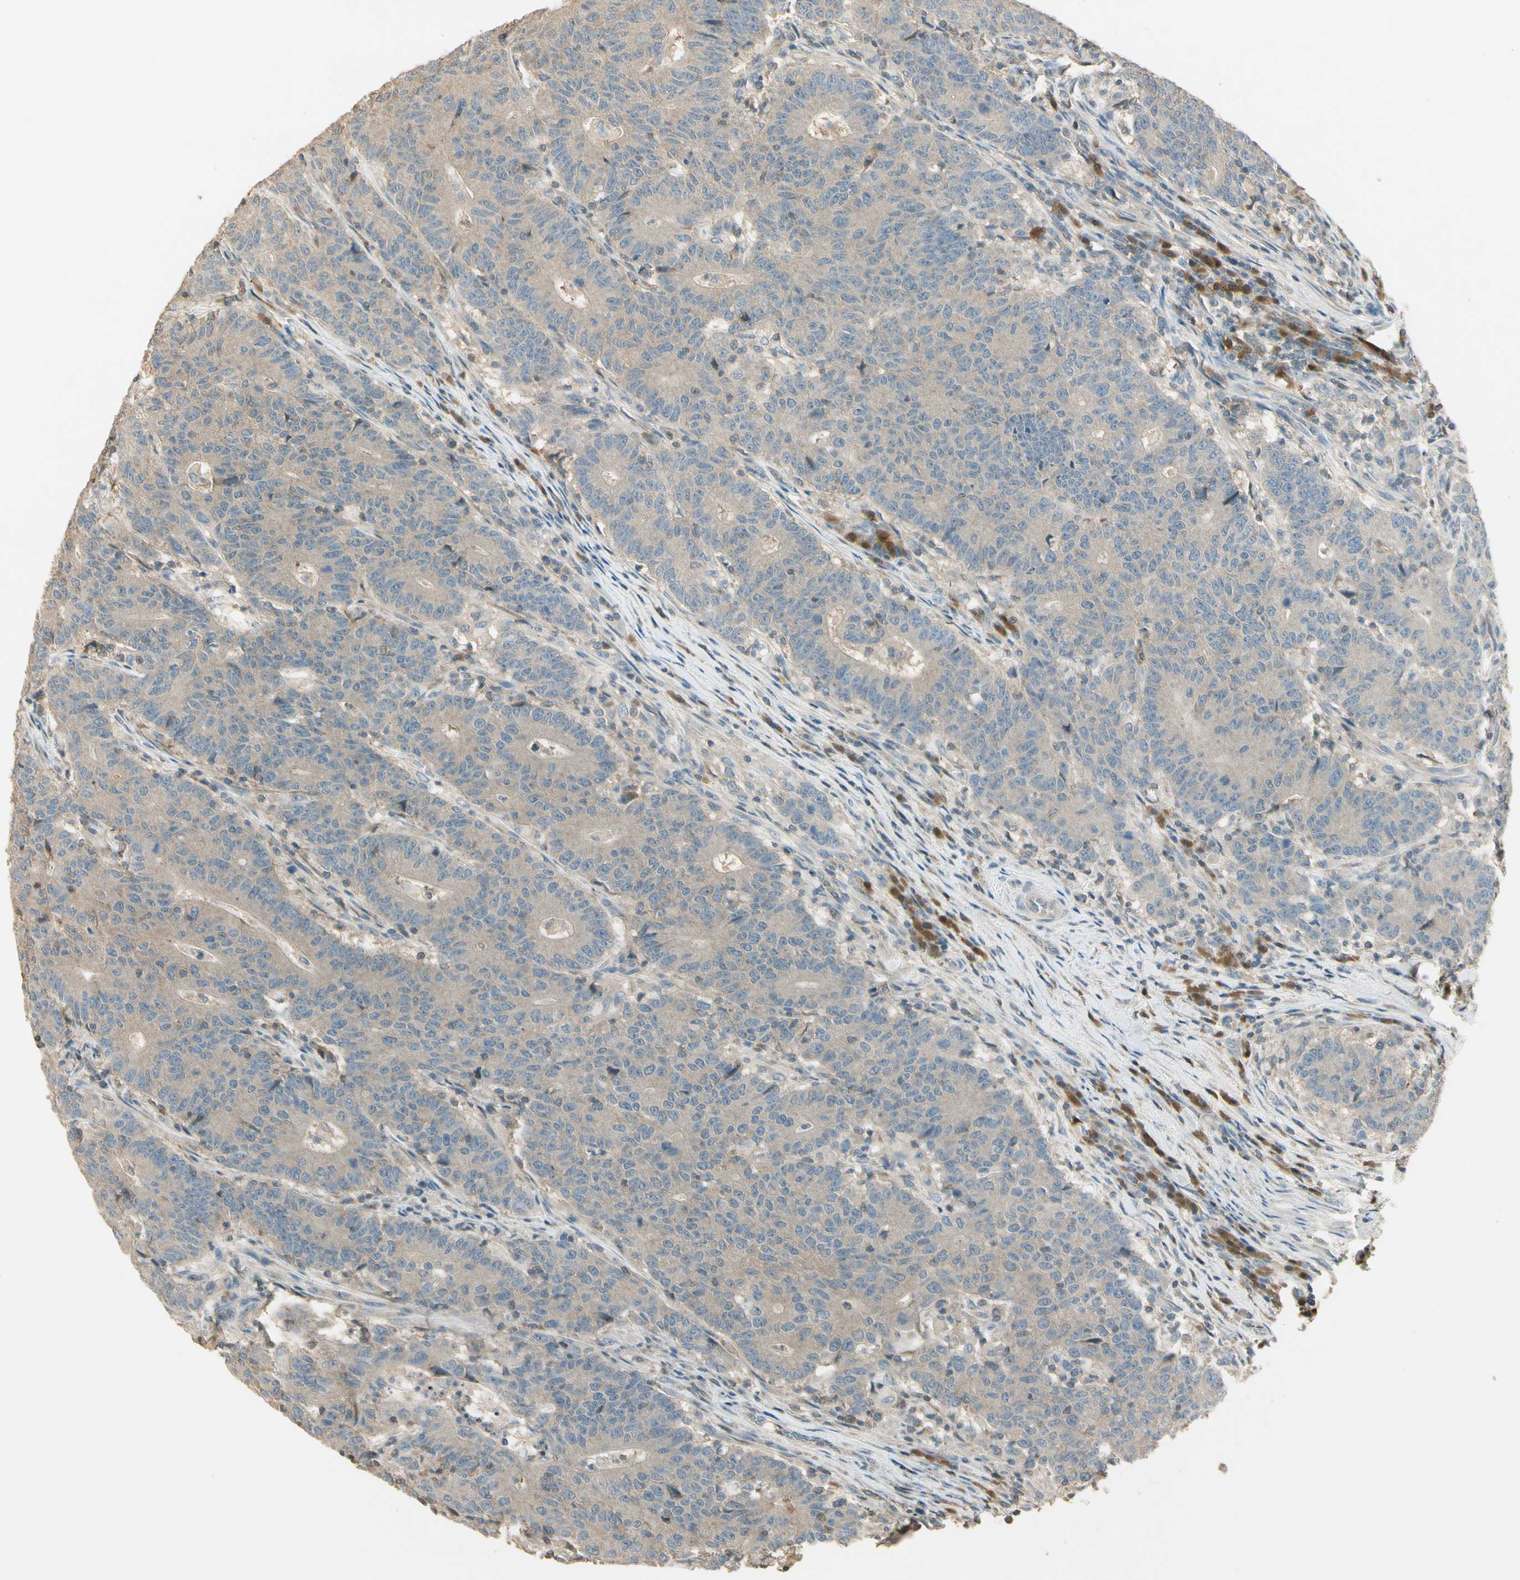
{"staining": {"intensity": "weak", "quantity": ">75%", "location": "cytoplasmic/membranous"}, "tissue": "colorectal cancer", "cell_type": "Tumor cells", "image_type": "cancer", "snomed": [{"axis": "morphology", "description": "Normal tissue, NOS"}, {"axis": "morphology", "description": "Adenocarcinoma, NOS"}, {"axis": "topography", "description": "Colon"}], "caption": "Human colorectal adenocarcinoma stained for a protein (brown) demonstrates weak cytoplasmic/membranous positive expression in about >75% of tumor cells.", "gene": "PLXNA1", "patient": {"sex": "female", "age": 75}}